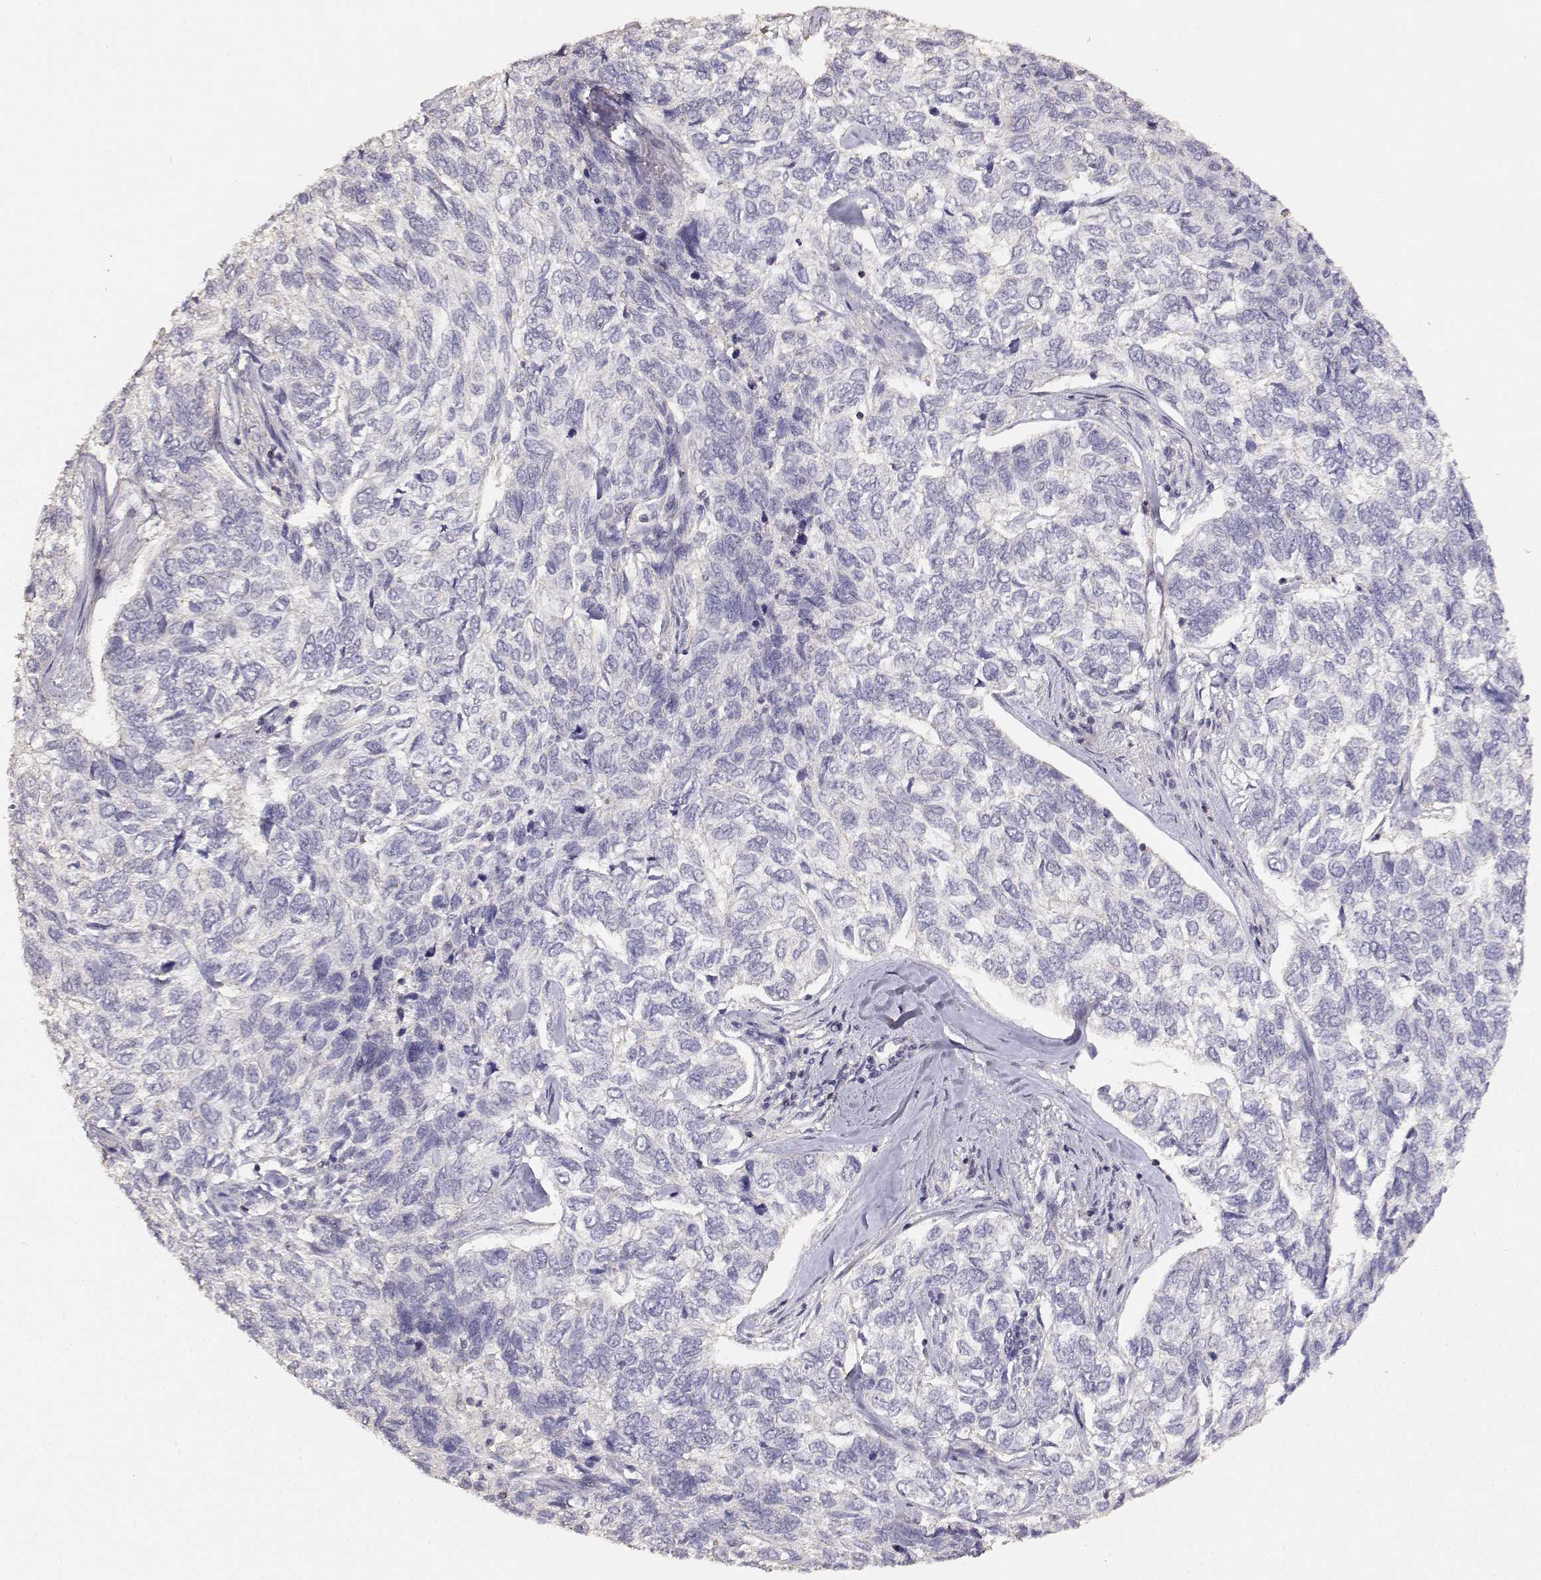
{"staining": {"intensity": "negative", "quantity": "none", "location": "none"}, "tissue": "skin cancer", "cell_type": "Tumor cells", "image_type": "cancer", "snomed": [{"axis": "morphology", "description": "Basal cell carcinoma"}, {"axis": "topography", "description": "Skin"}], "caption": "Human skin basal cell carcinoma stained for a protein using immunohistochemistry (IHC) displays no positivity in tumor cells.", "gene": "TNFRSF10C", "patient": {"sex": "female", "age": 65}}